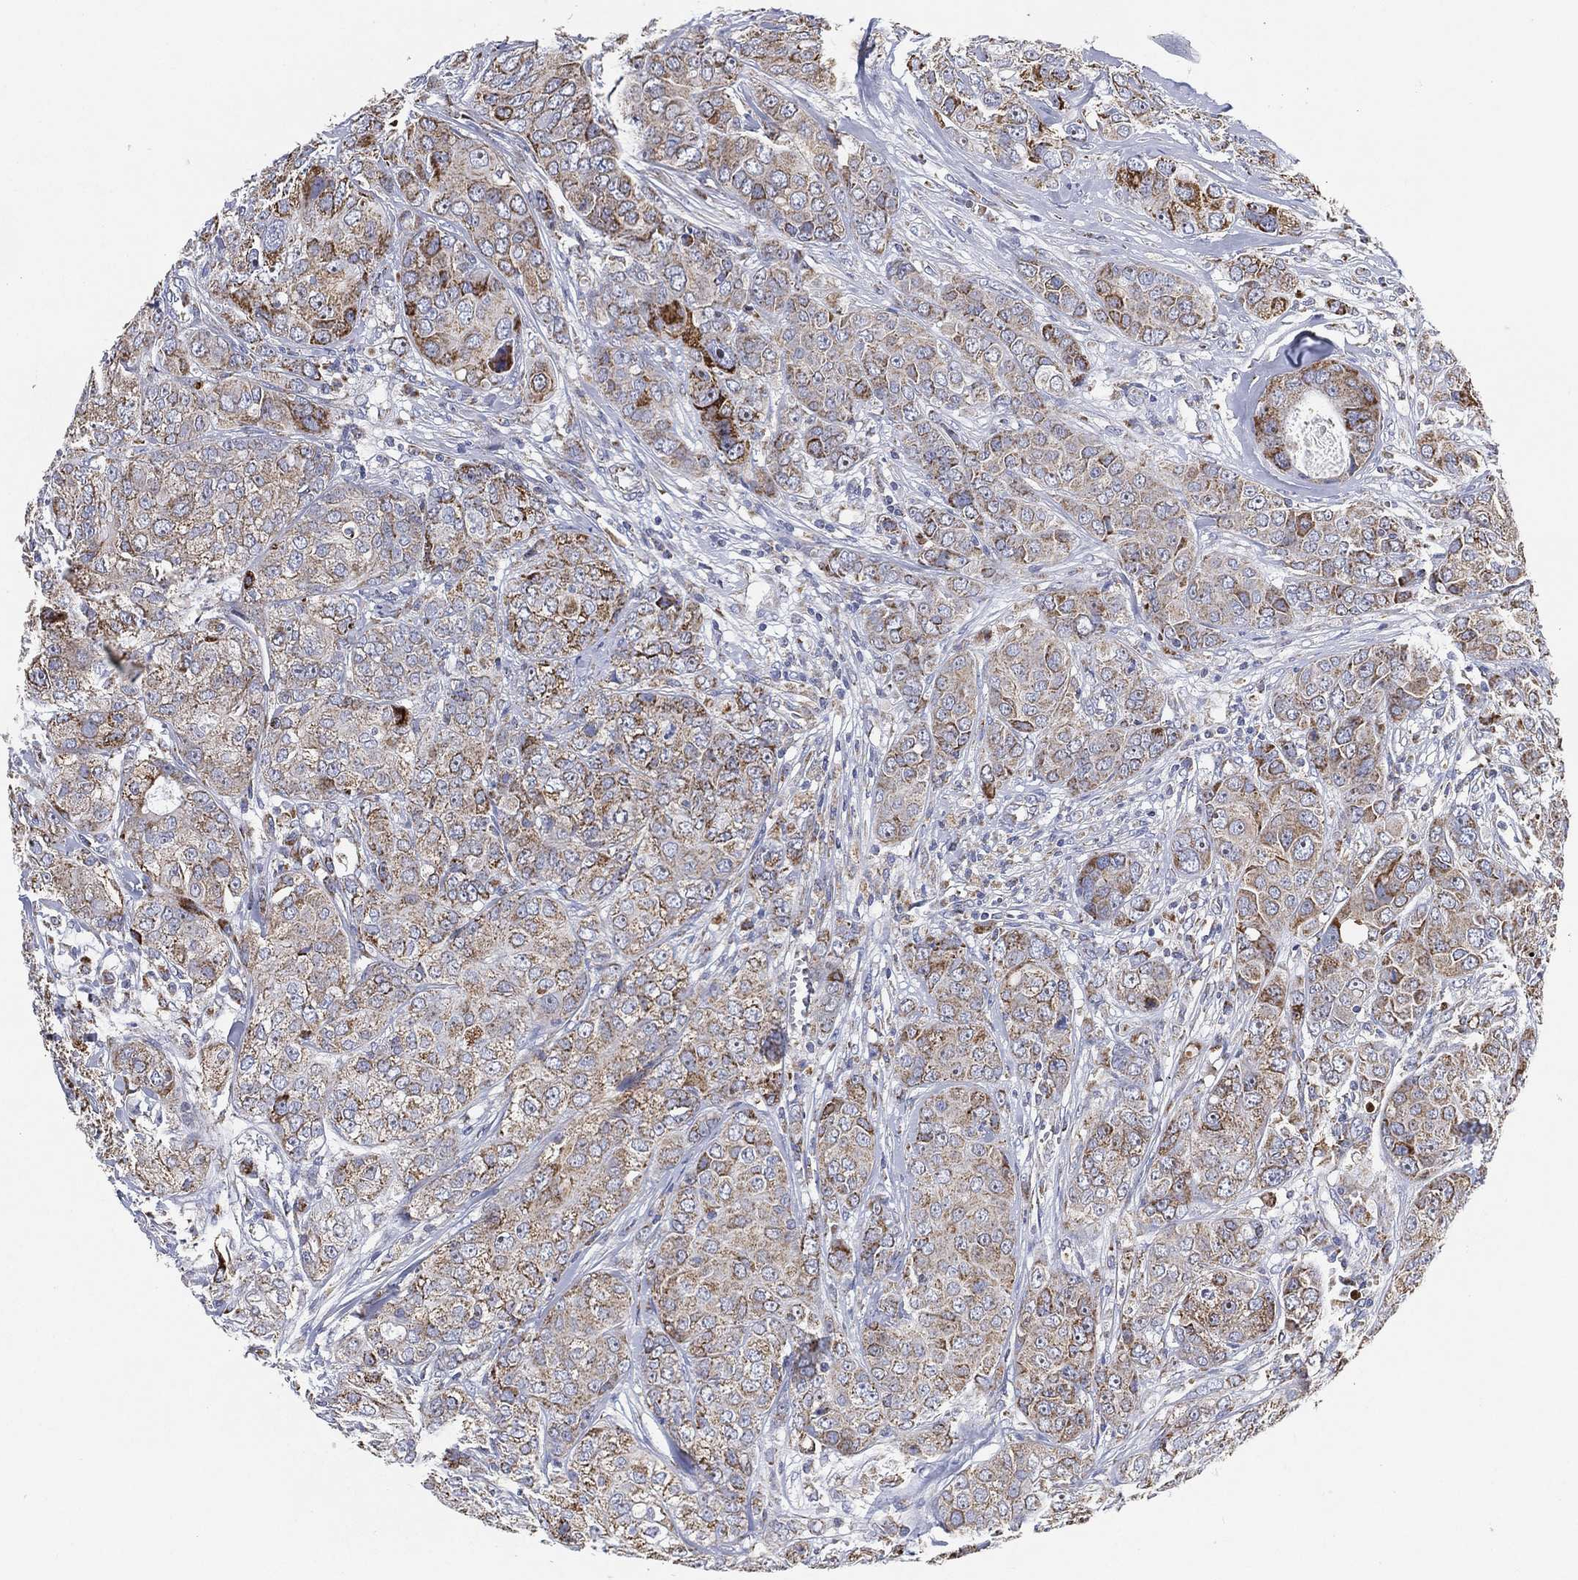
{"staining": {"intensity": "strong", "quantity": "<25%", "location": "cytoplasmic/membranous"}, "tissue": "breast cancer", "cell_type": "Tumor cells", "image_type": "cancer", "snomed": [{"axis": "morphology", "description": "Duct carcinoma"}, {"axis": "topography", "description": "Breast"}], "caption": "Breast cancer (infiltrating ductal carcinoma) was stained to show a protein in brown. There is medium levels of strong cytoplasmic/membranous staining in approximately <25% of tumor cells. (Brightfield microscopy of DAB IHC at high magnification).", "gene": "GCAT", "patient": {"sex": "female", "age": 43}}